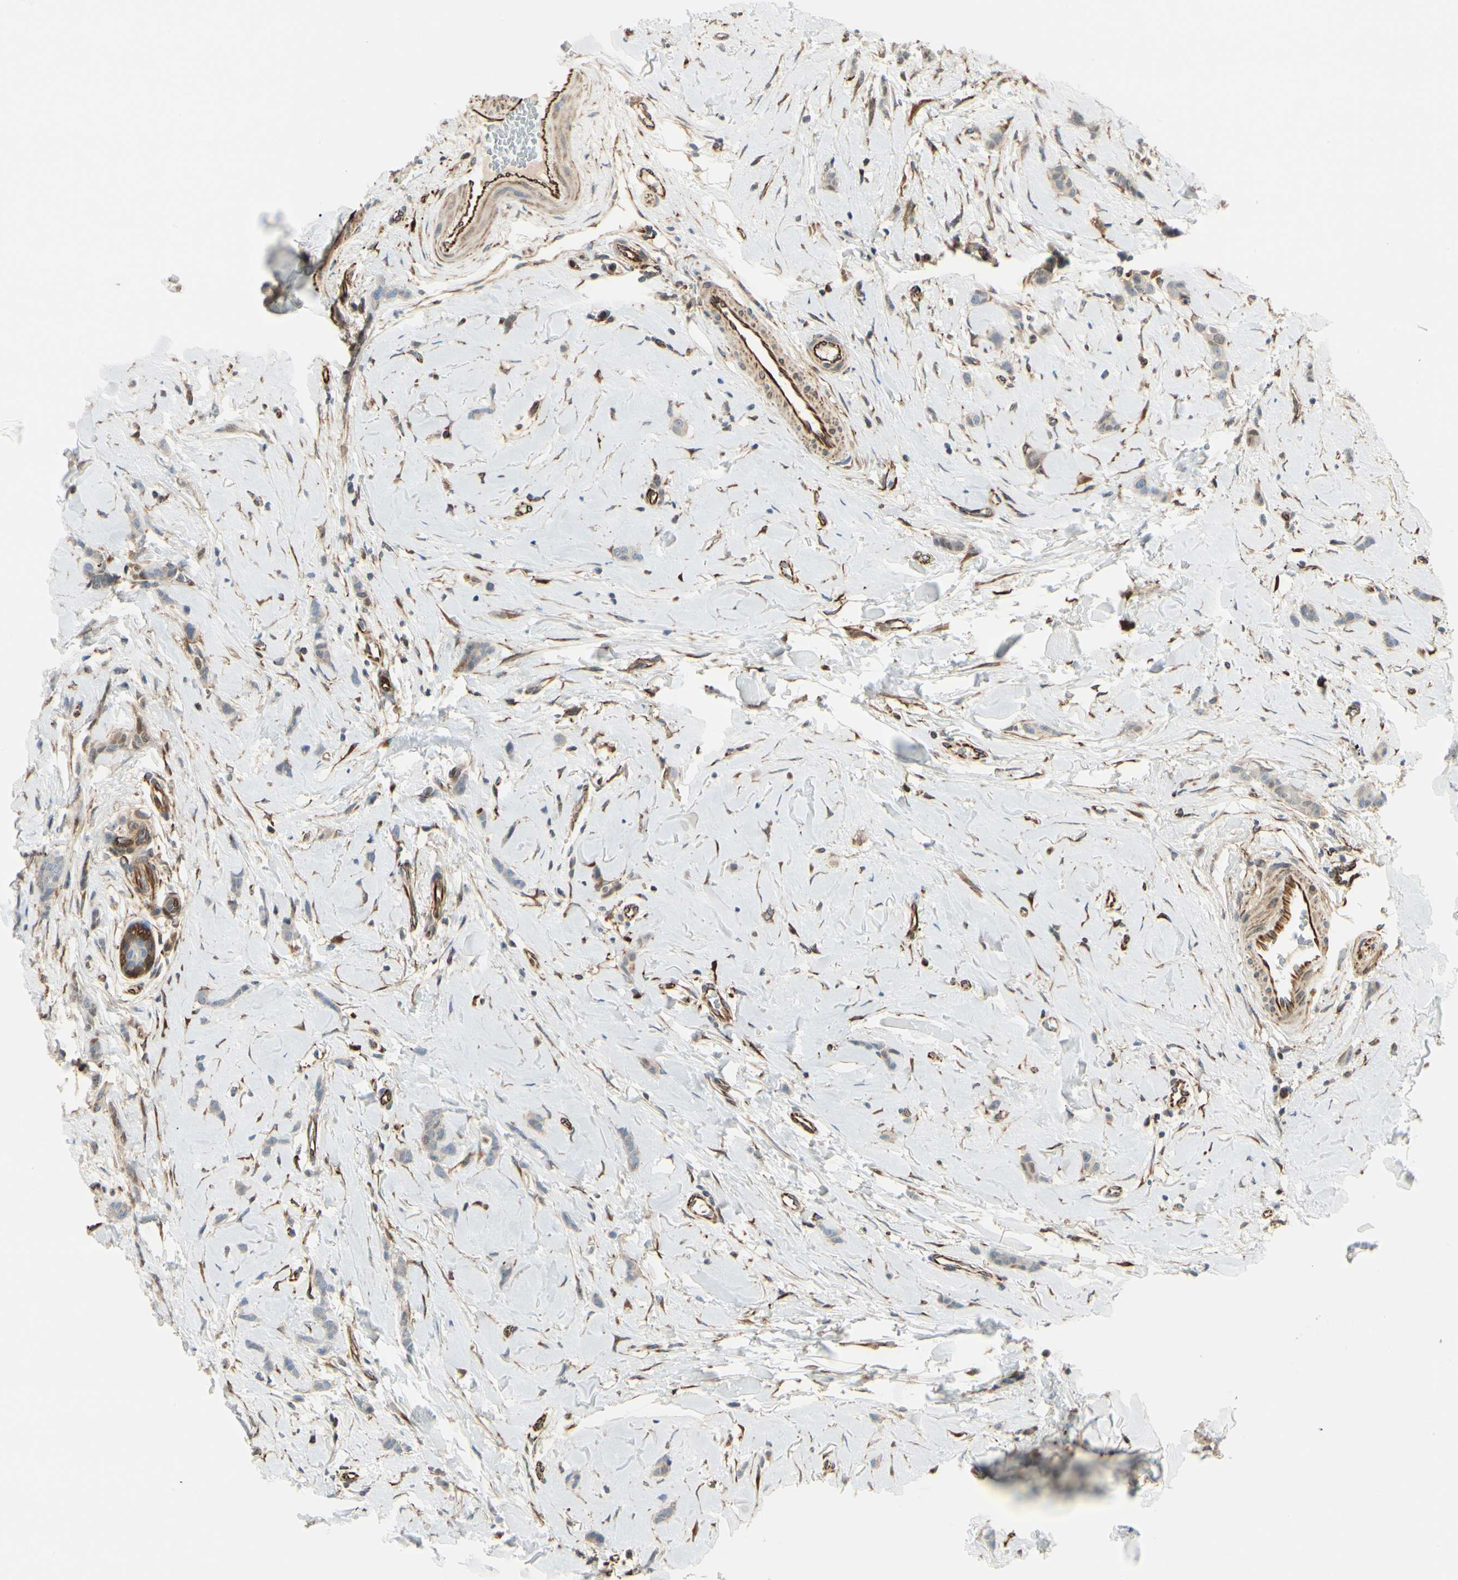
{"staining": {"intensity": "negative", "quantity": "none", "location": "none"}, "tissue": "breast cancer", "cell_type": "Tumor cells", "image_type": "cancer", "snomed": [{"axis": "morphology", "description": "Lobular carcinoma"}, {"axis": "topography", "description": "Skin"}, {"axis": "topography", "description": "Breast"}], "caption": "Breast lobular carcinoma was stained to show a protein in brown. There is no significant positivity in tumor cells. Brightfield microscopy of IHC stained with DAB (brown) and hematoxylin (blue), captured at high magnification.", "gene": "FTH1", "patient": {"sex": "female", "age": 46}}